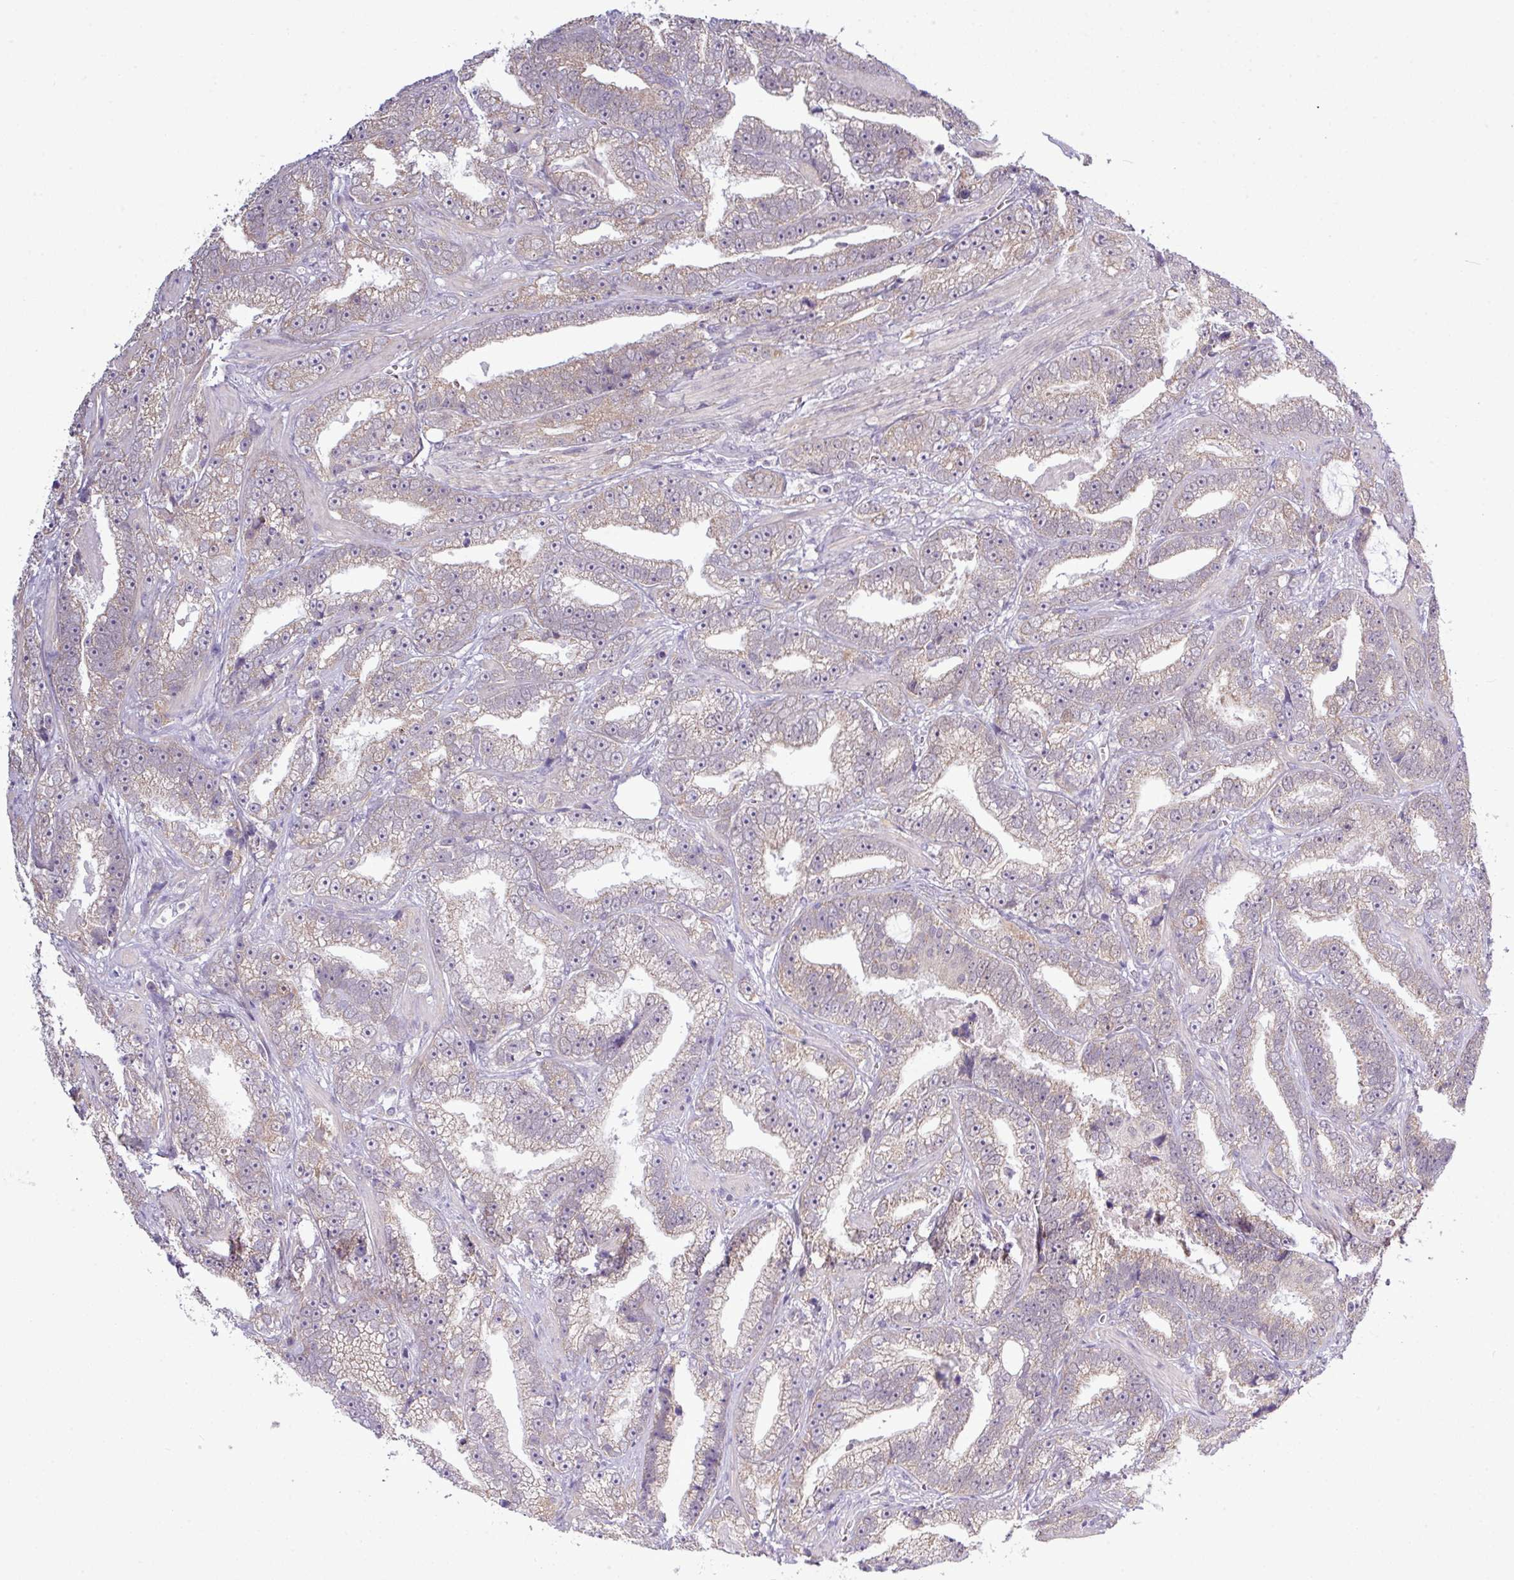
{"staining": {"intensity": "weak", "quantity": "25%-75%", "location": "cytoplasmic/membranous"}, "tissue": "prostate cancer", "cell_type": "Tumor cells", "image_type": "cancer", "snomed": [{"axis": "morphology", "description": "Adenocarcinoma, High grade"}, {"axis": "topography", "description": "Prostate and seminal vesicle, NOS"}], "caption": "Protein expression analysis of human prostate cancer reveals weak cytoplasmic/membranous staining in about 25%-75% of tumor cells.", "gene": "ZNF217", "patient": {"sex": "male", "age": 67}}